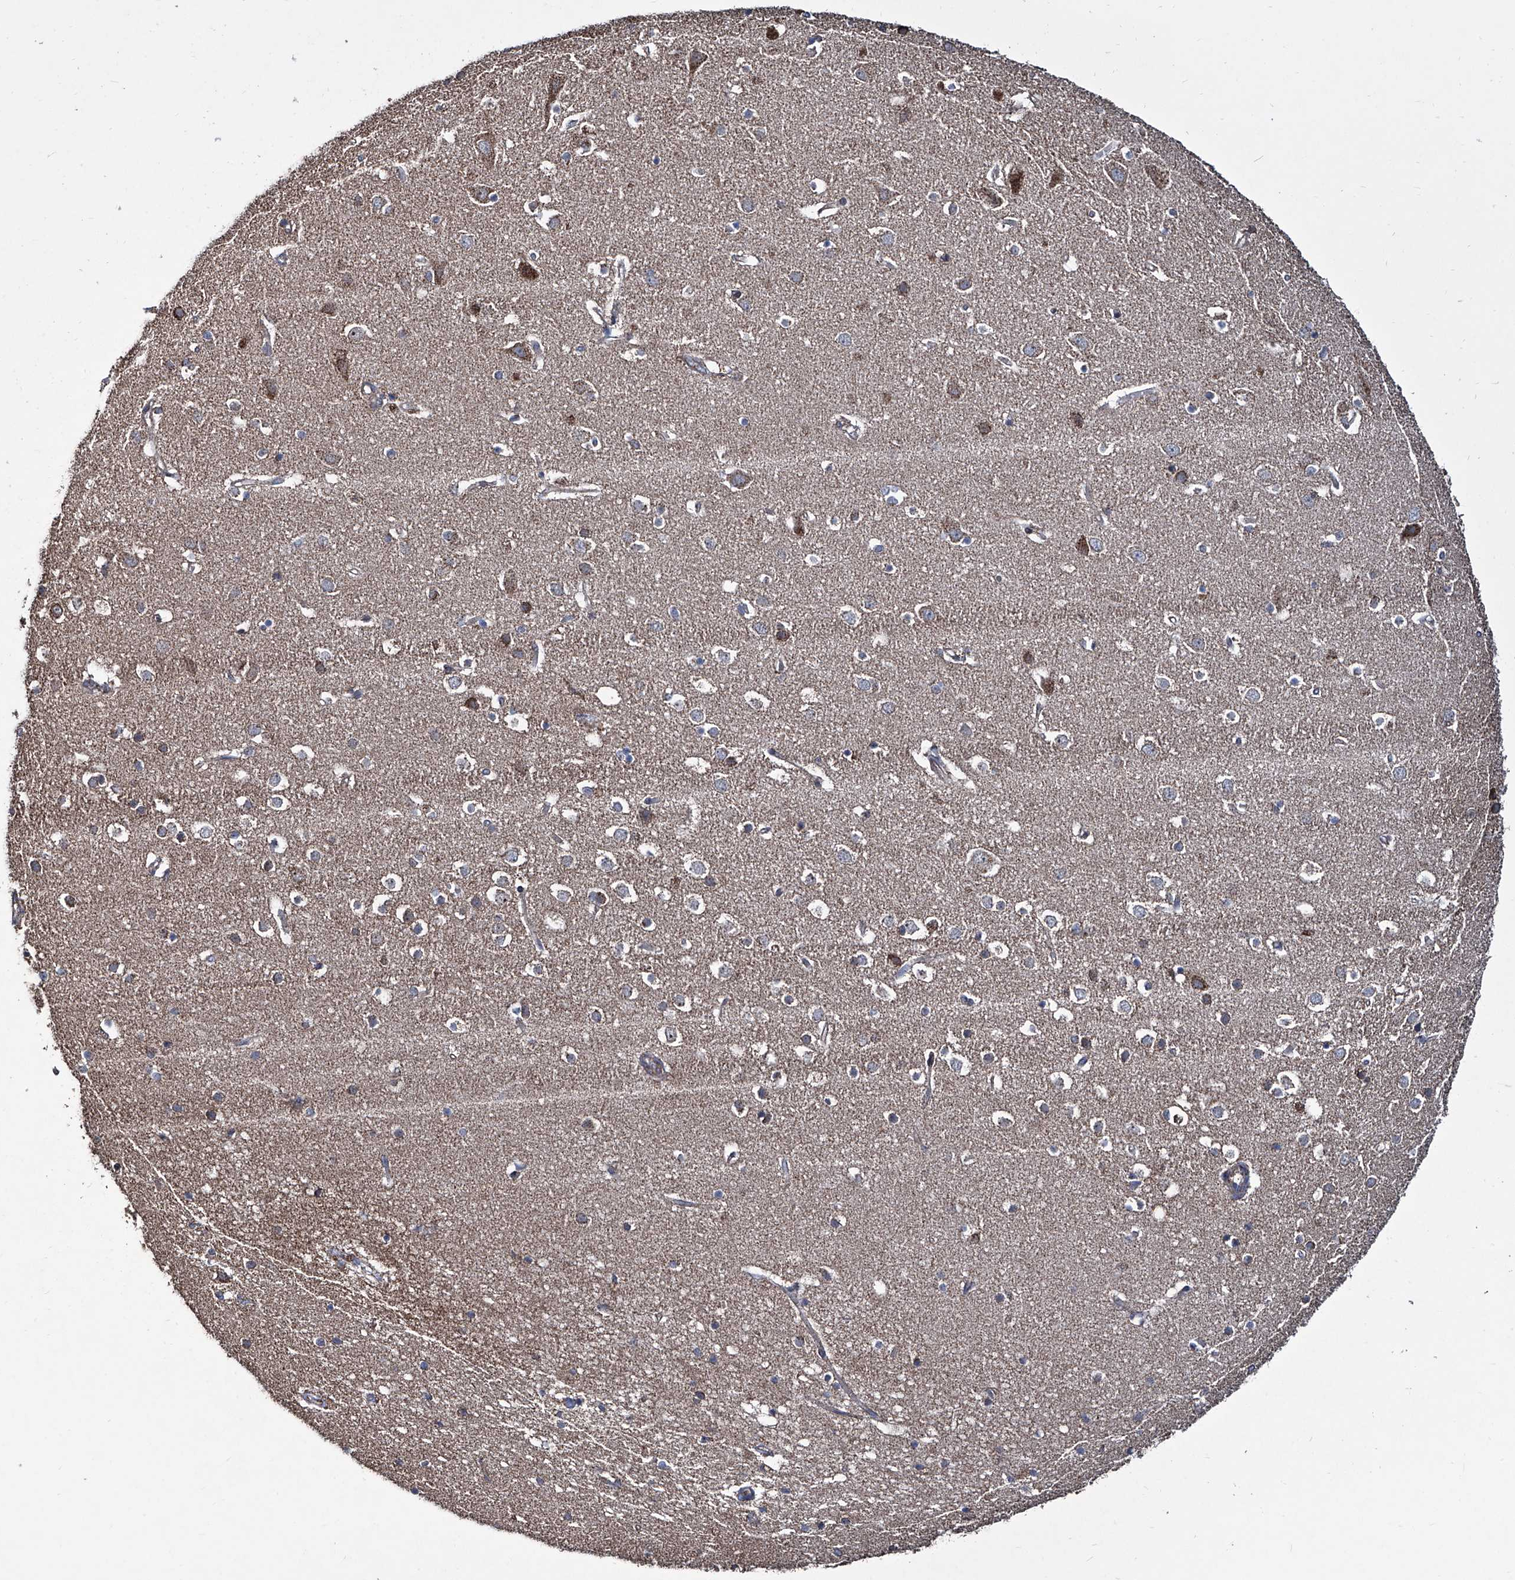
{"staining": {"intensity": "weak", "quantity": "25%-75%", "location": "cytoplasmic/membranous"}, "tissue": "cerebral cortex", "cell_type": "Endothelial cells", "image_type": "normal", "snomed": [{"axis": "morphology", "description": "Normal tissue, NOS"}, {"axis": "topography", "description": "Cerebral cortex"}], "caption": "A low amount of weak cytoplasmic/membranous positivity is seen in about 25%-75% of endothelial cells in benign cerebral cortex. The staining was performed using DAB, with brown indicating positive protein expression. Nuclei are stained blue with hematoxylin.", "gene": "NHS", "patient": {"sex": "male", "age": 54}}